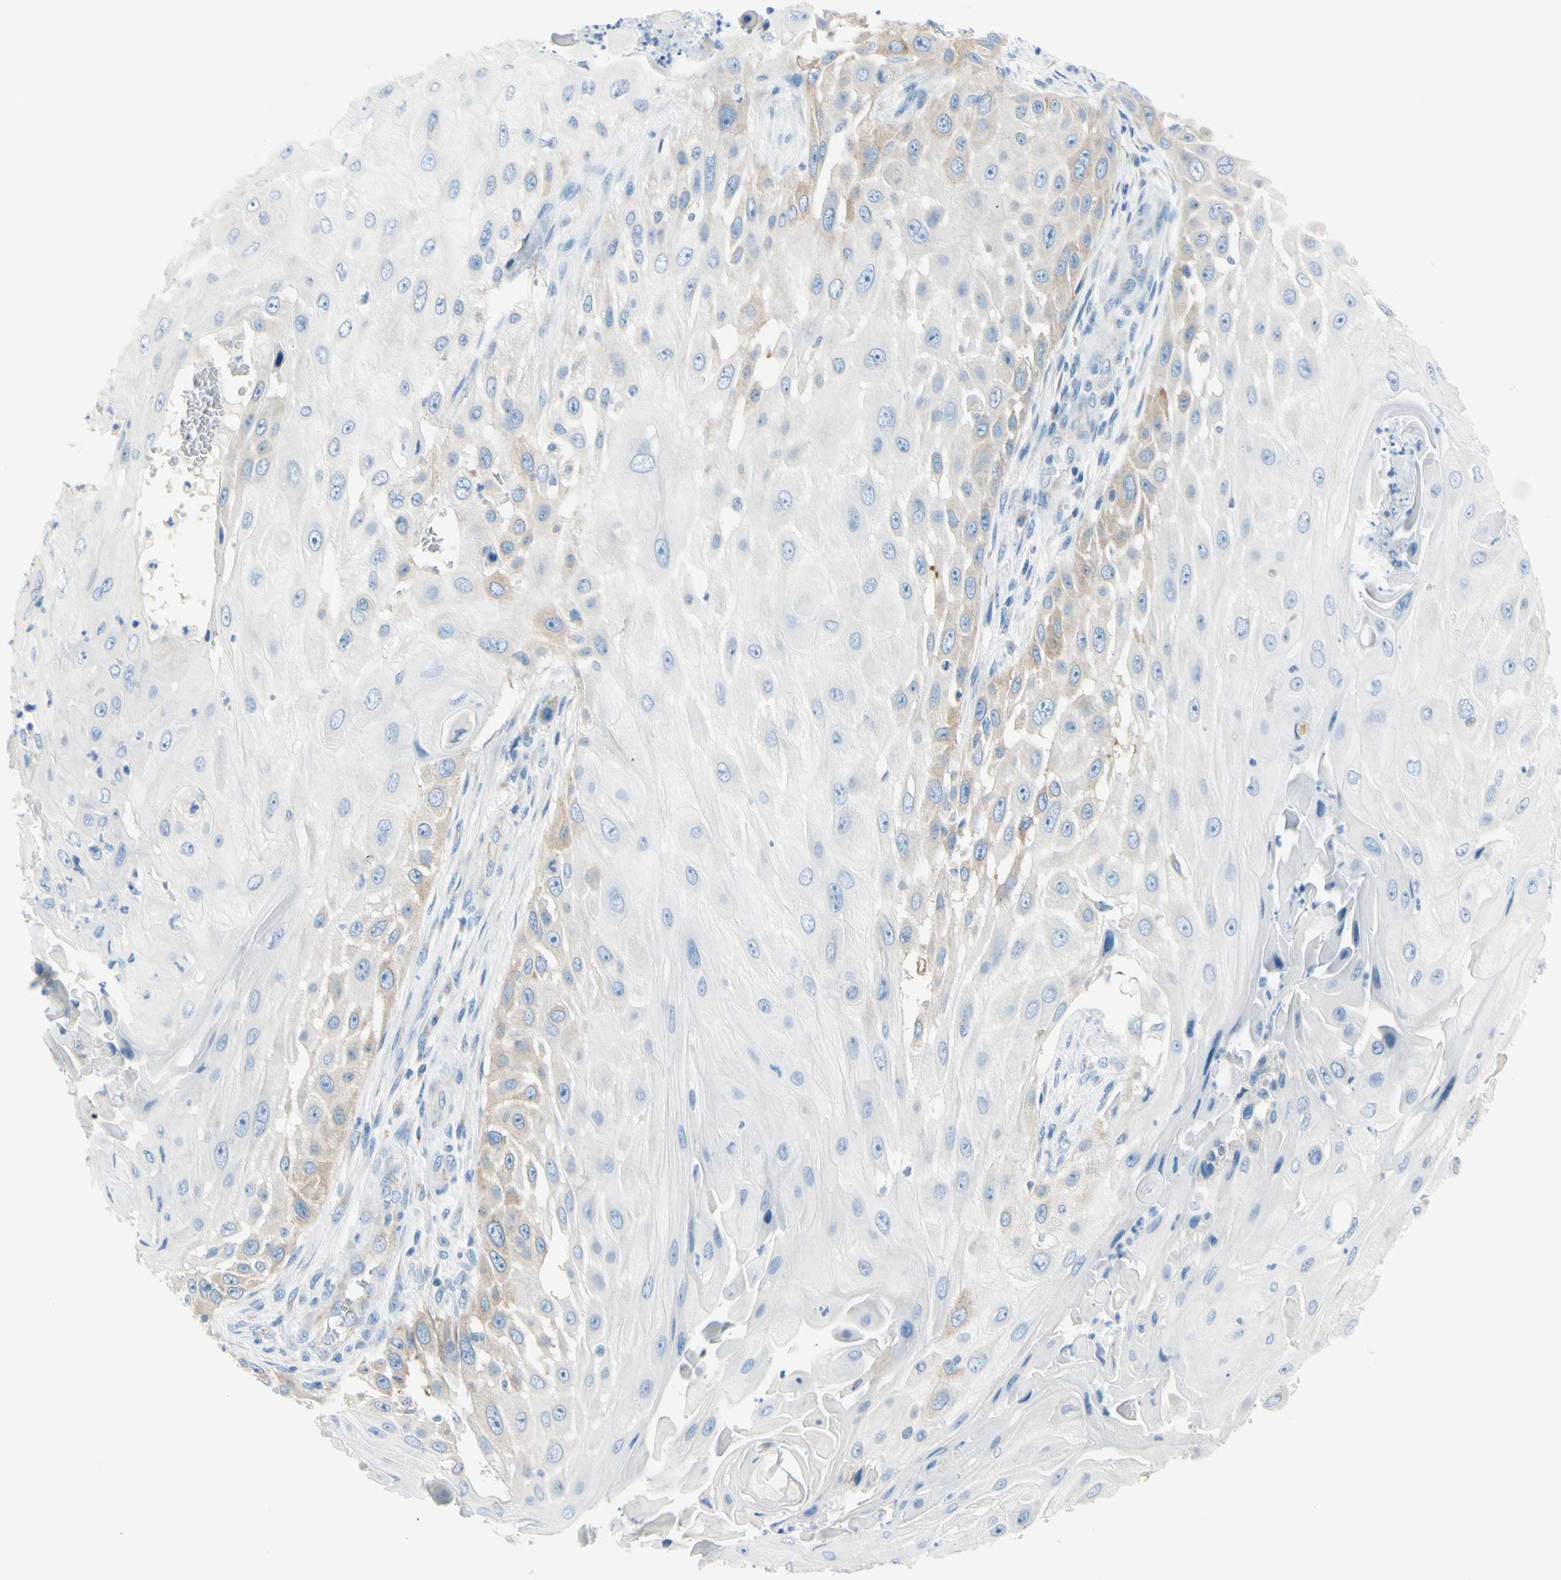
{"staining": {"intensity": "weak", "quantity": "<25%", "location": "cytoplasmic/membranous"}, "tissue": "skin cancer", "cell_type": "Tumor cells", "image_type": "cancer", "snomed": [{"axis": "morphology", "description": "Squamous cell carcinoma, NOS"}, {"axis": "topography", "description": "Skin"}], "caption": "Tumor cells are negative for brown protein staining in skin squamous cell carcinoma.", "gene": "FRMD4B", "patient": {"sex": "female", "age": 44}}